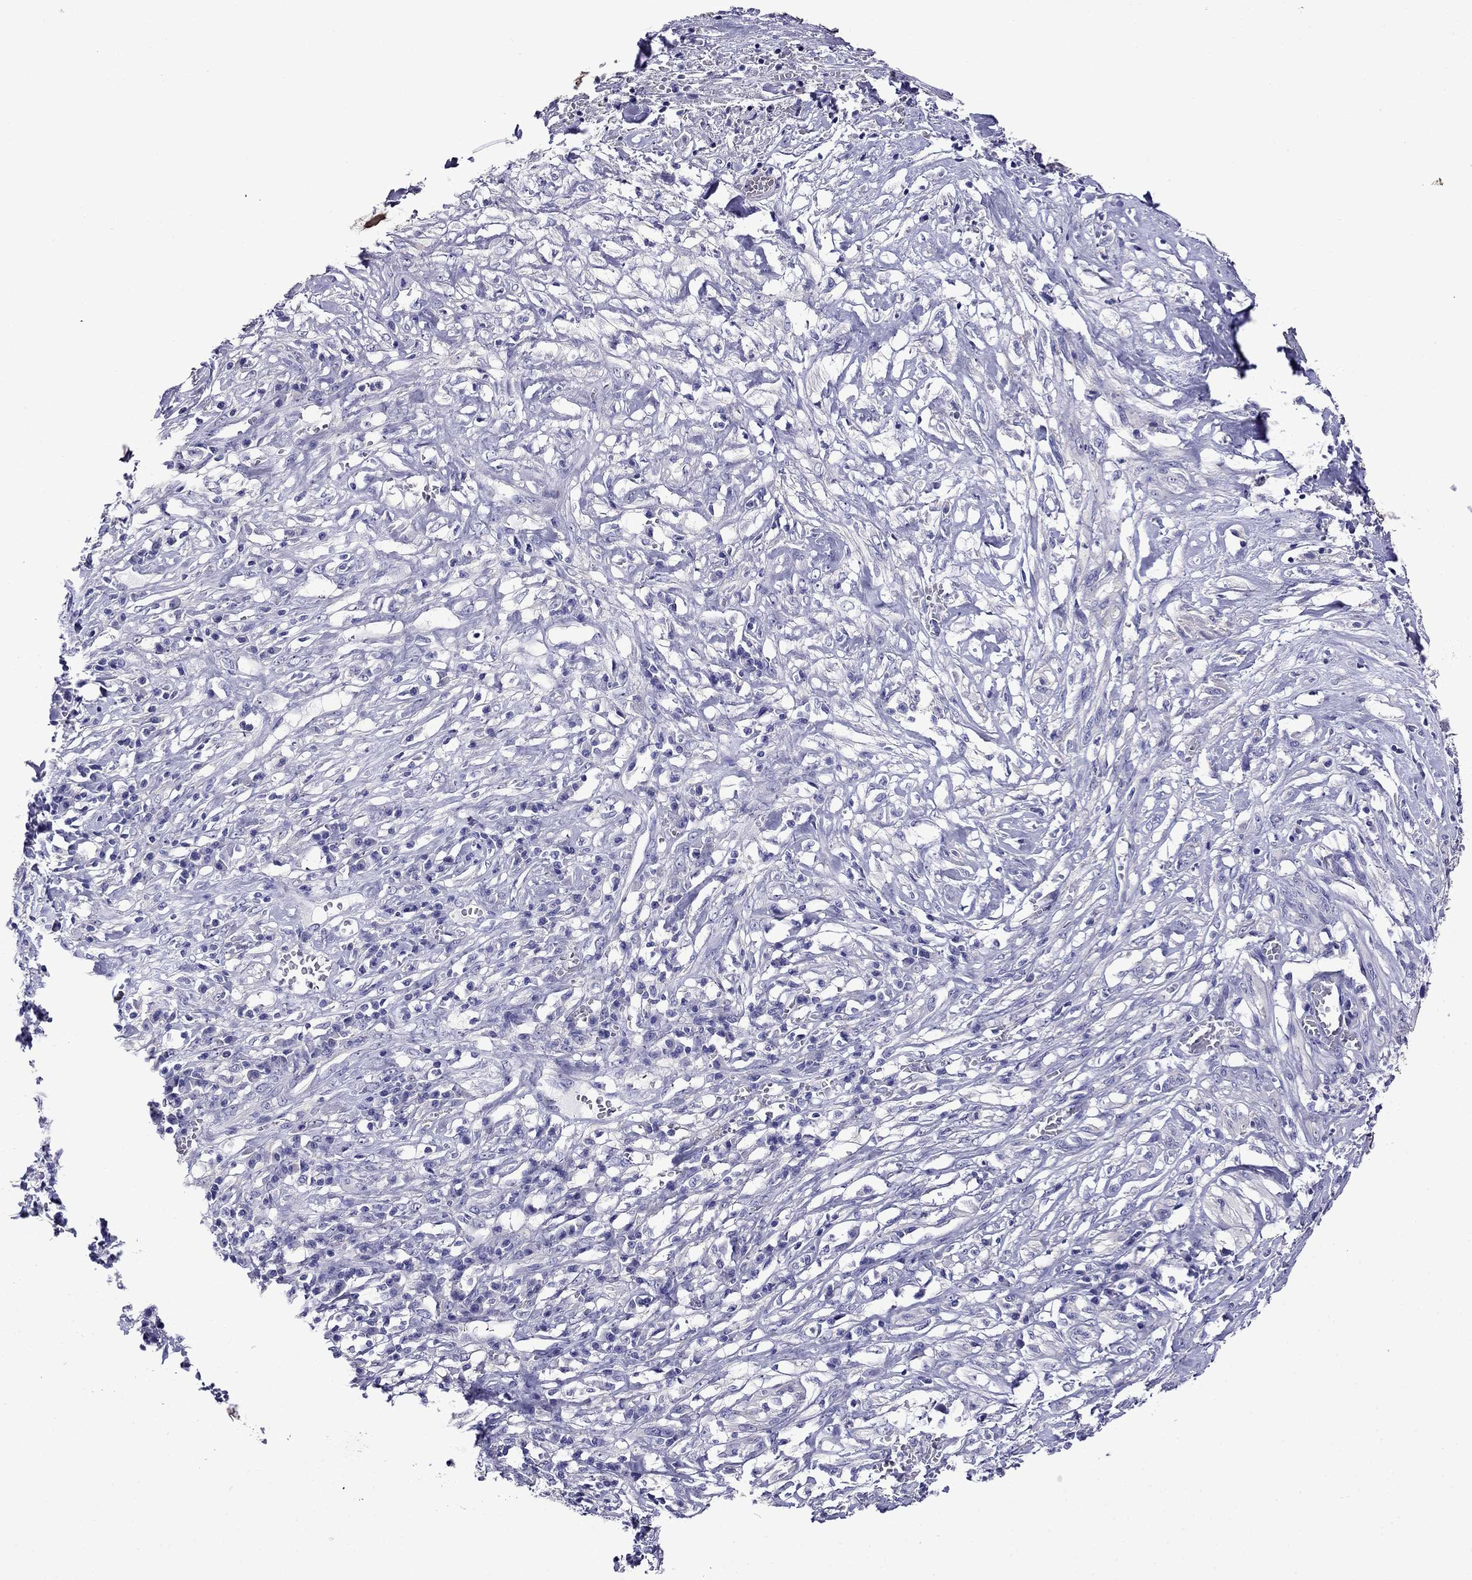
{"staining": {"intensity": "negative", "quantity": "none", "location": "none"}, "tissue": "melanoma", "cell_type": "Tumor cells", "image_type": "cancer", "snomed": [{"axis": "morphology", "description": "Malignant melanoma, NOS"}, {"axis": "topography", "description": "Skin"}], "caption": "This is a photomicrograph of IHC staining of malignant melanoma, which shows no expression in tumor cells. (Stains: DAB (3,3'-diaminobenzidine) IHC with hematoxylin counter stain, Microscopy: brightfield microscopy at high magnification).", "gene": "SCG2", "patient": {"sex": "female", "age": 91}}